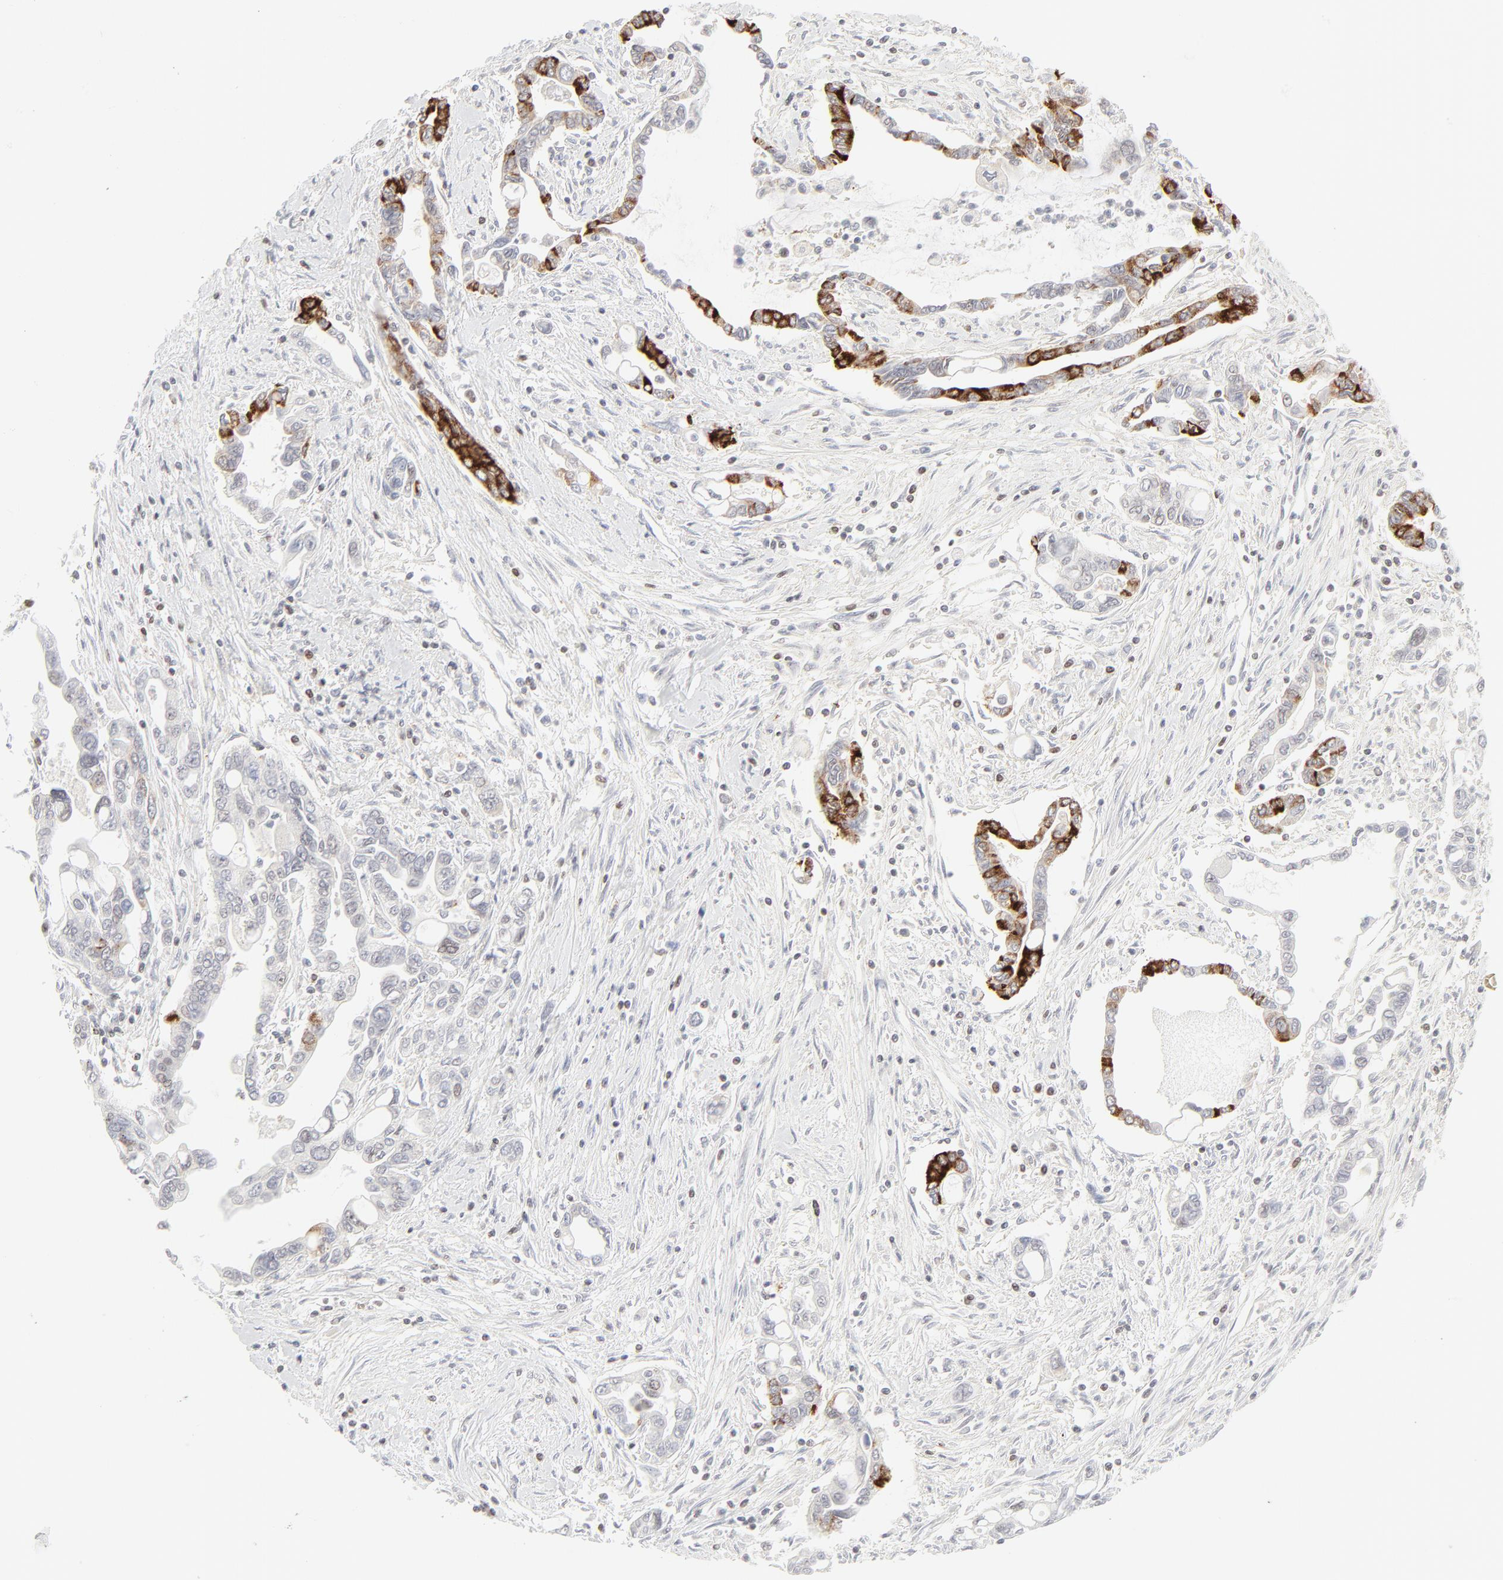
{"staining": {"intensity": "strong", "quantity": "25%-75%", "location": "cytoplasmic/membranous"}, "tissue": "pancreatic cancer", "cell_type": "Tumor cells", "image_type": "cancer", "snomed": [{"axis": "morphology", "description": "Adenocarcinoma, NOS"}, {"axis": "topography", "description": "Pancreas"}], "caption": "A micrograph of human adenocarcinoma (pancreatic) stained for a protein shows strong cytoplasmic/membranous brown staining in tumor cells.", "gene": "PRKCB", "patient": {"sex": "female", "age": 57}}